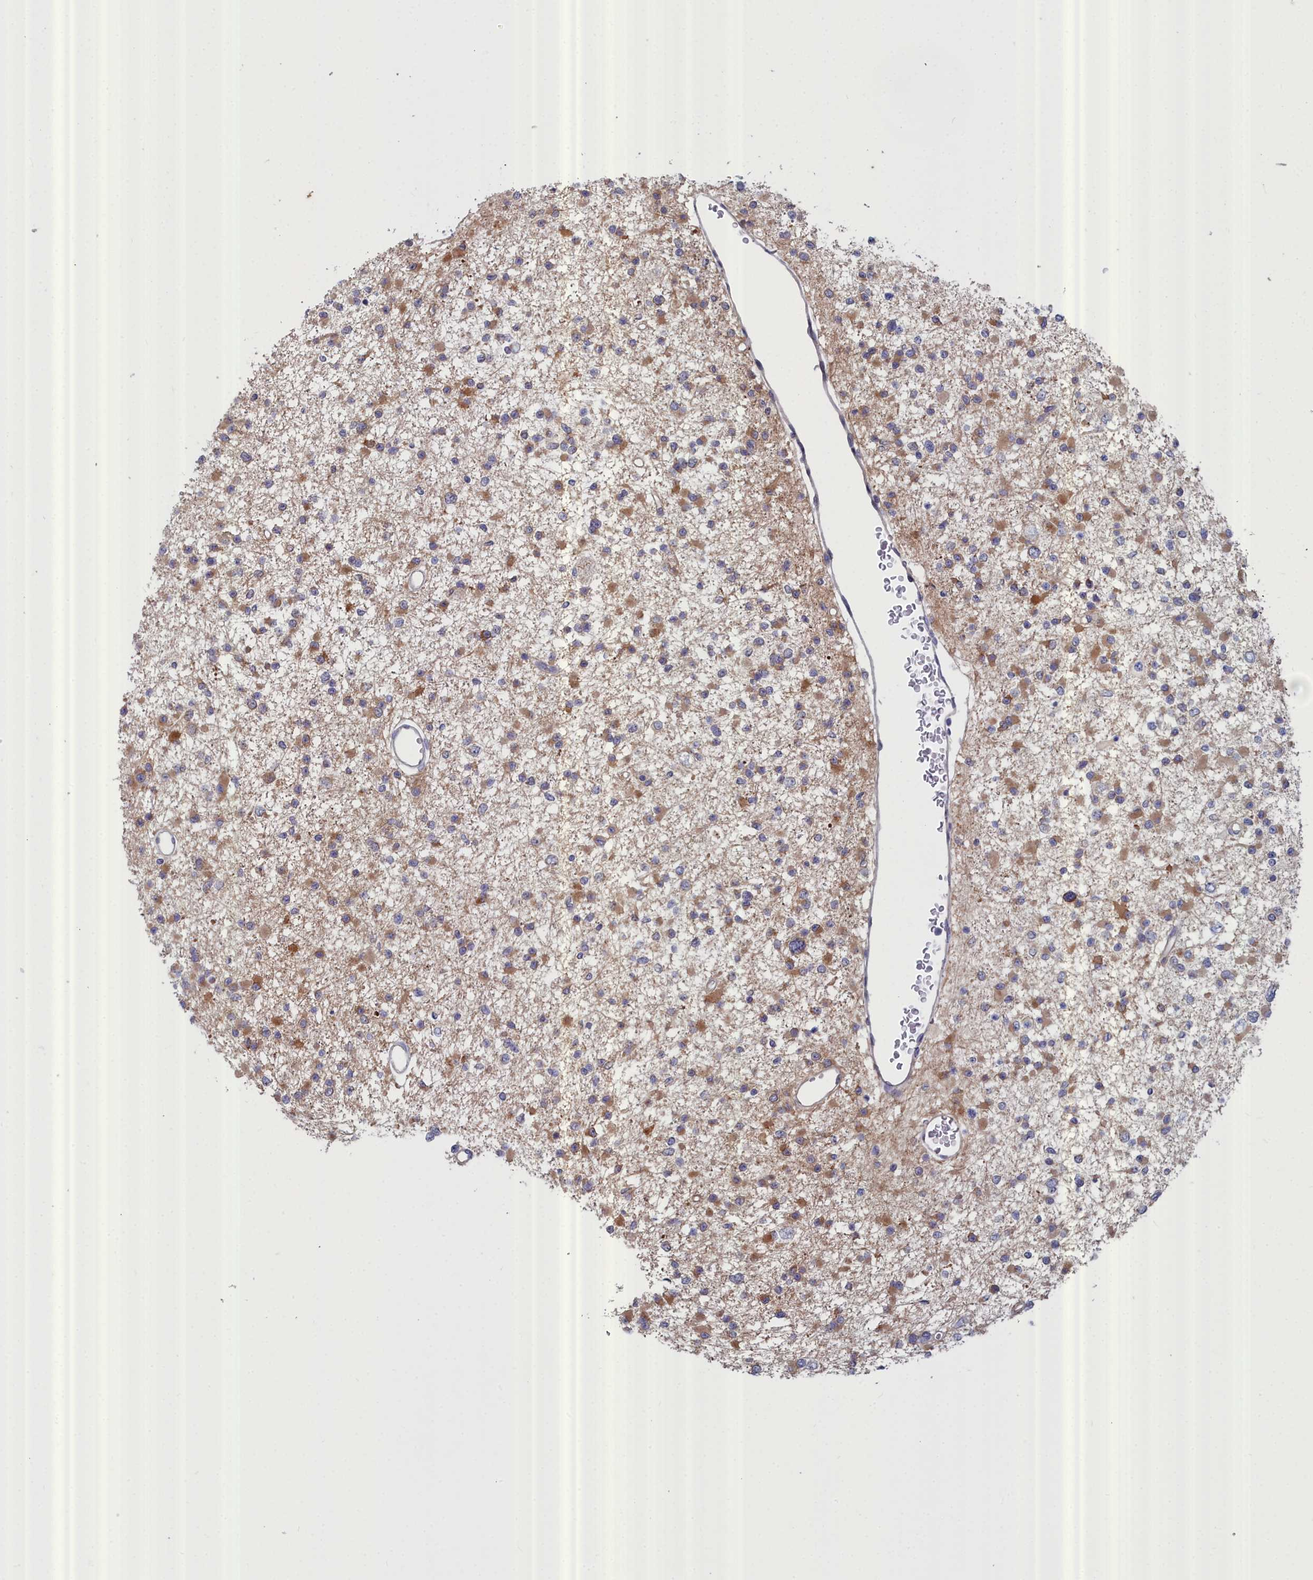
{"staining": {"intensity": "moderate", "quantity": "25%-75%", "location": "cytoplasmic/membranous"}, "tissue": "glioma", "cell_type": "Tumor cells", "image_type": "cancer", "snomed": [{"axis": "morphology", "description": "Glioma, malignant, Low grade"}, {"axis": "topography", "description": "Brain"}], "caption": "Glioma stained with DAB (3,3'-diaminobenzidine) IHC reveals medium levels of moderate cytoplasmic/membranous positivity in about 25%-75% of tumor cells.", "gene": "RDX", "patient": {"sex": "female", "age": 22}}